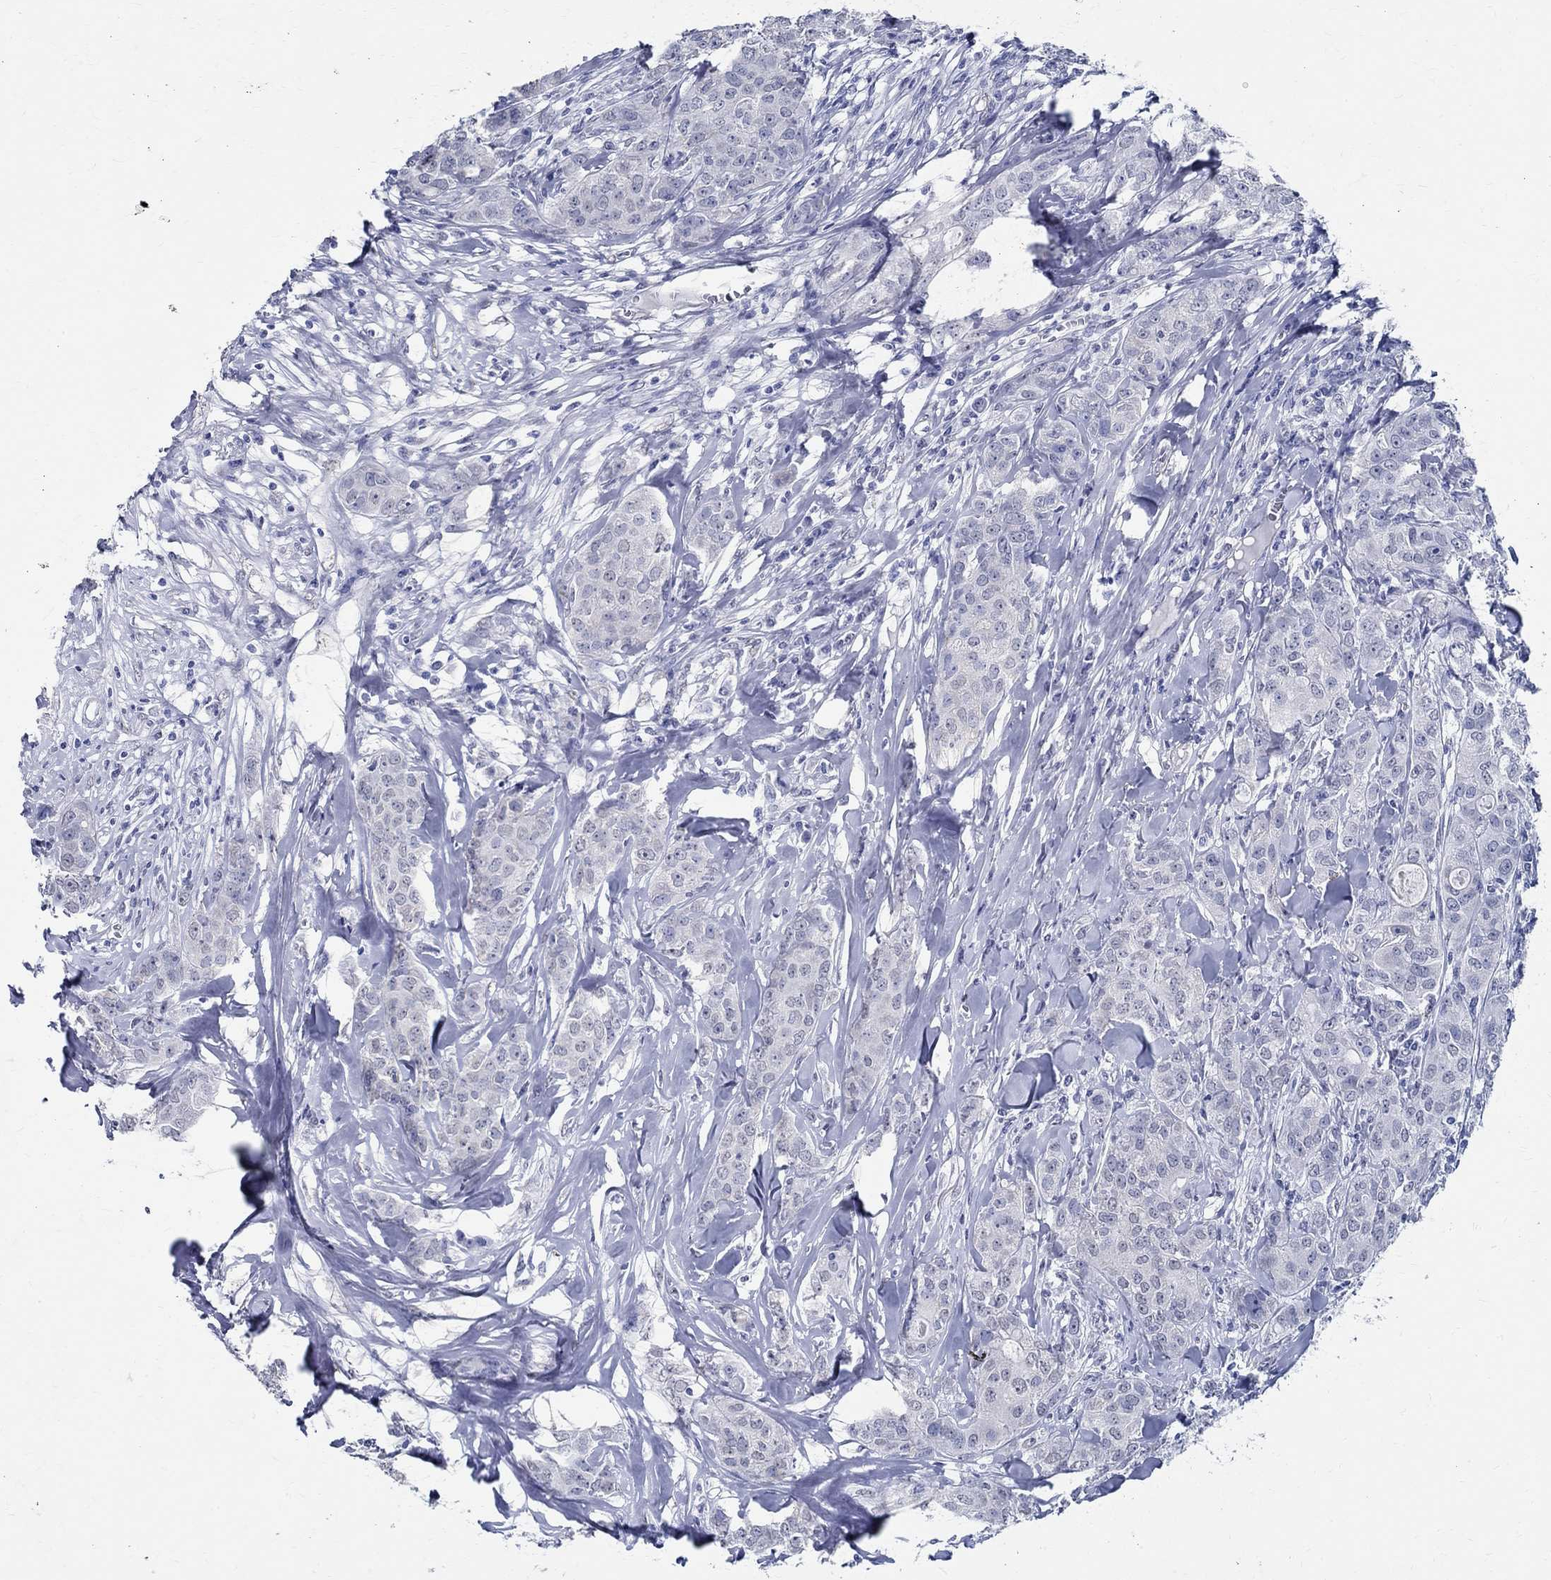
{"staining": {"intensity": "negative", "quantity": "none", "location": "none"}, "tissue": "breast cancer", "cell_type": "Tumor cells", "image_type": "cancer", "snomed": [{"axis": "morphology", "description": "Duct carcinoma"}, {"axis": "topography", "description": "Breast"}], "caption": "Tumor cells are negative for protein expression in human breast intraductal carcinoma.", "gene": "TSPAN16", "patient": {"sex": "female", "age": 43}}